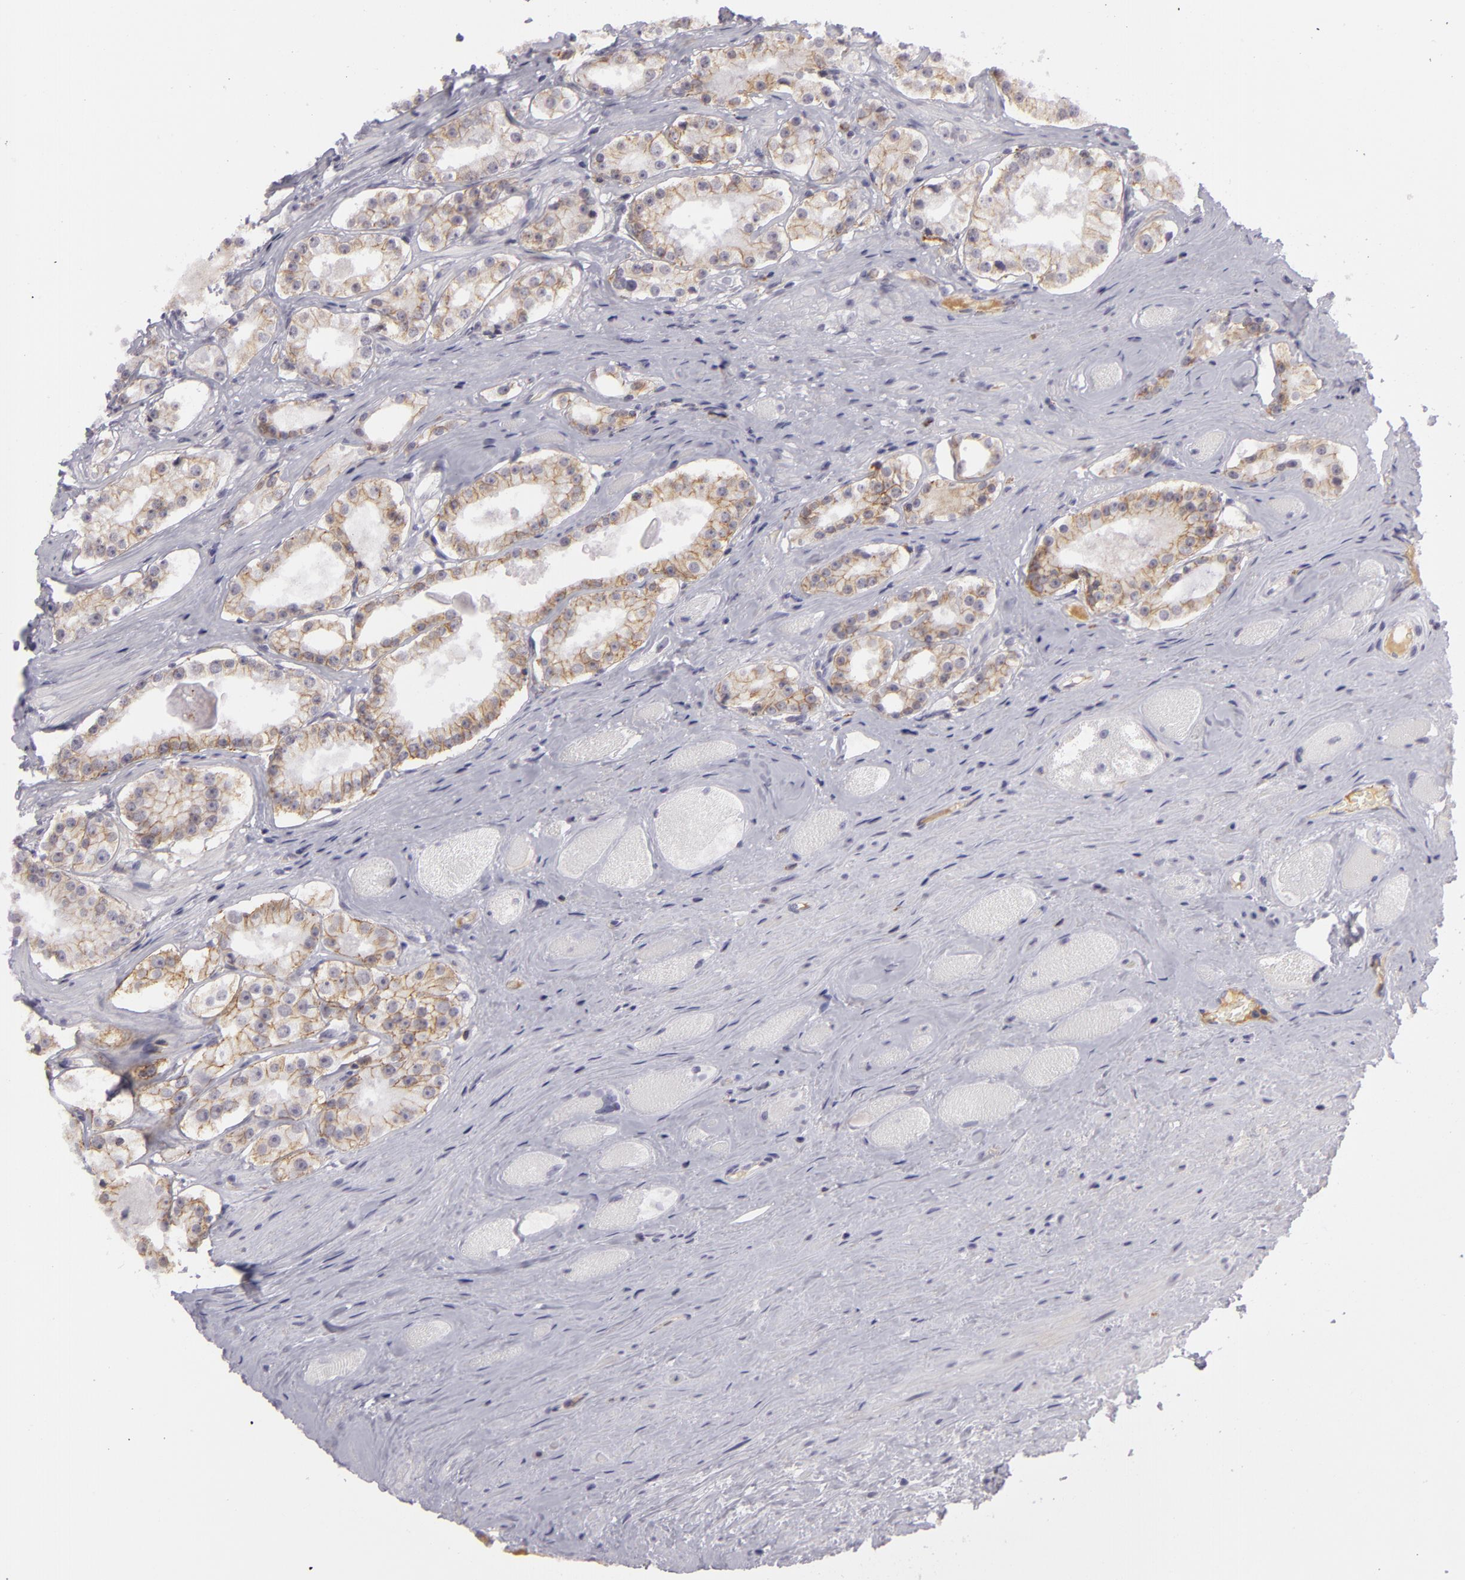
{"staining": {"intensity": "weak", "quantity": "25%-75%", "location": "cytoplasmic/membranous"}, "tissue": "prostate cancer", "cell_type": "Tumor cells", "image_type": "cancer", "snomed": [{"axis": "morphology", "description": "Adenocarcinoma, Medium grade"}, {"axis": "topography", "description": "Prostate"}], "caption": "The histopathology image exhibits immunohistochemical staining of medium-grade adenocarcinoma (prostate). There is weak cytoplasmic/membranous expression is seen in about 25%-75% of tumor cells.", "gene": "CTNNB1", "patient": {"sex": "male", "age": 73}}